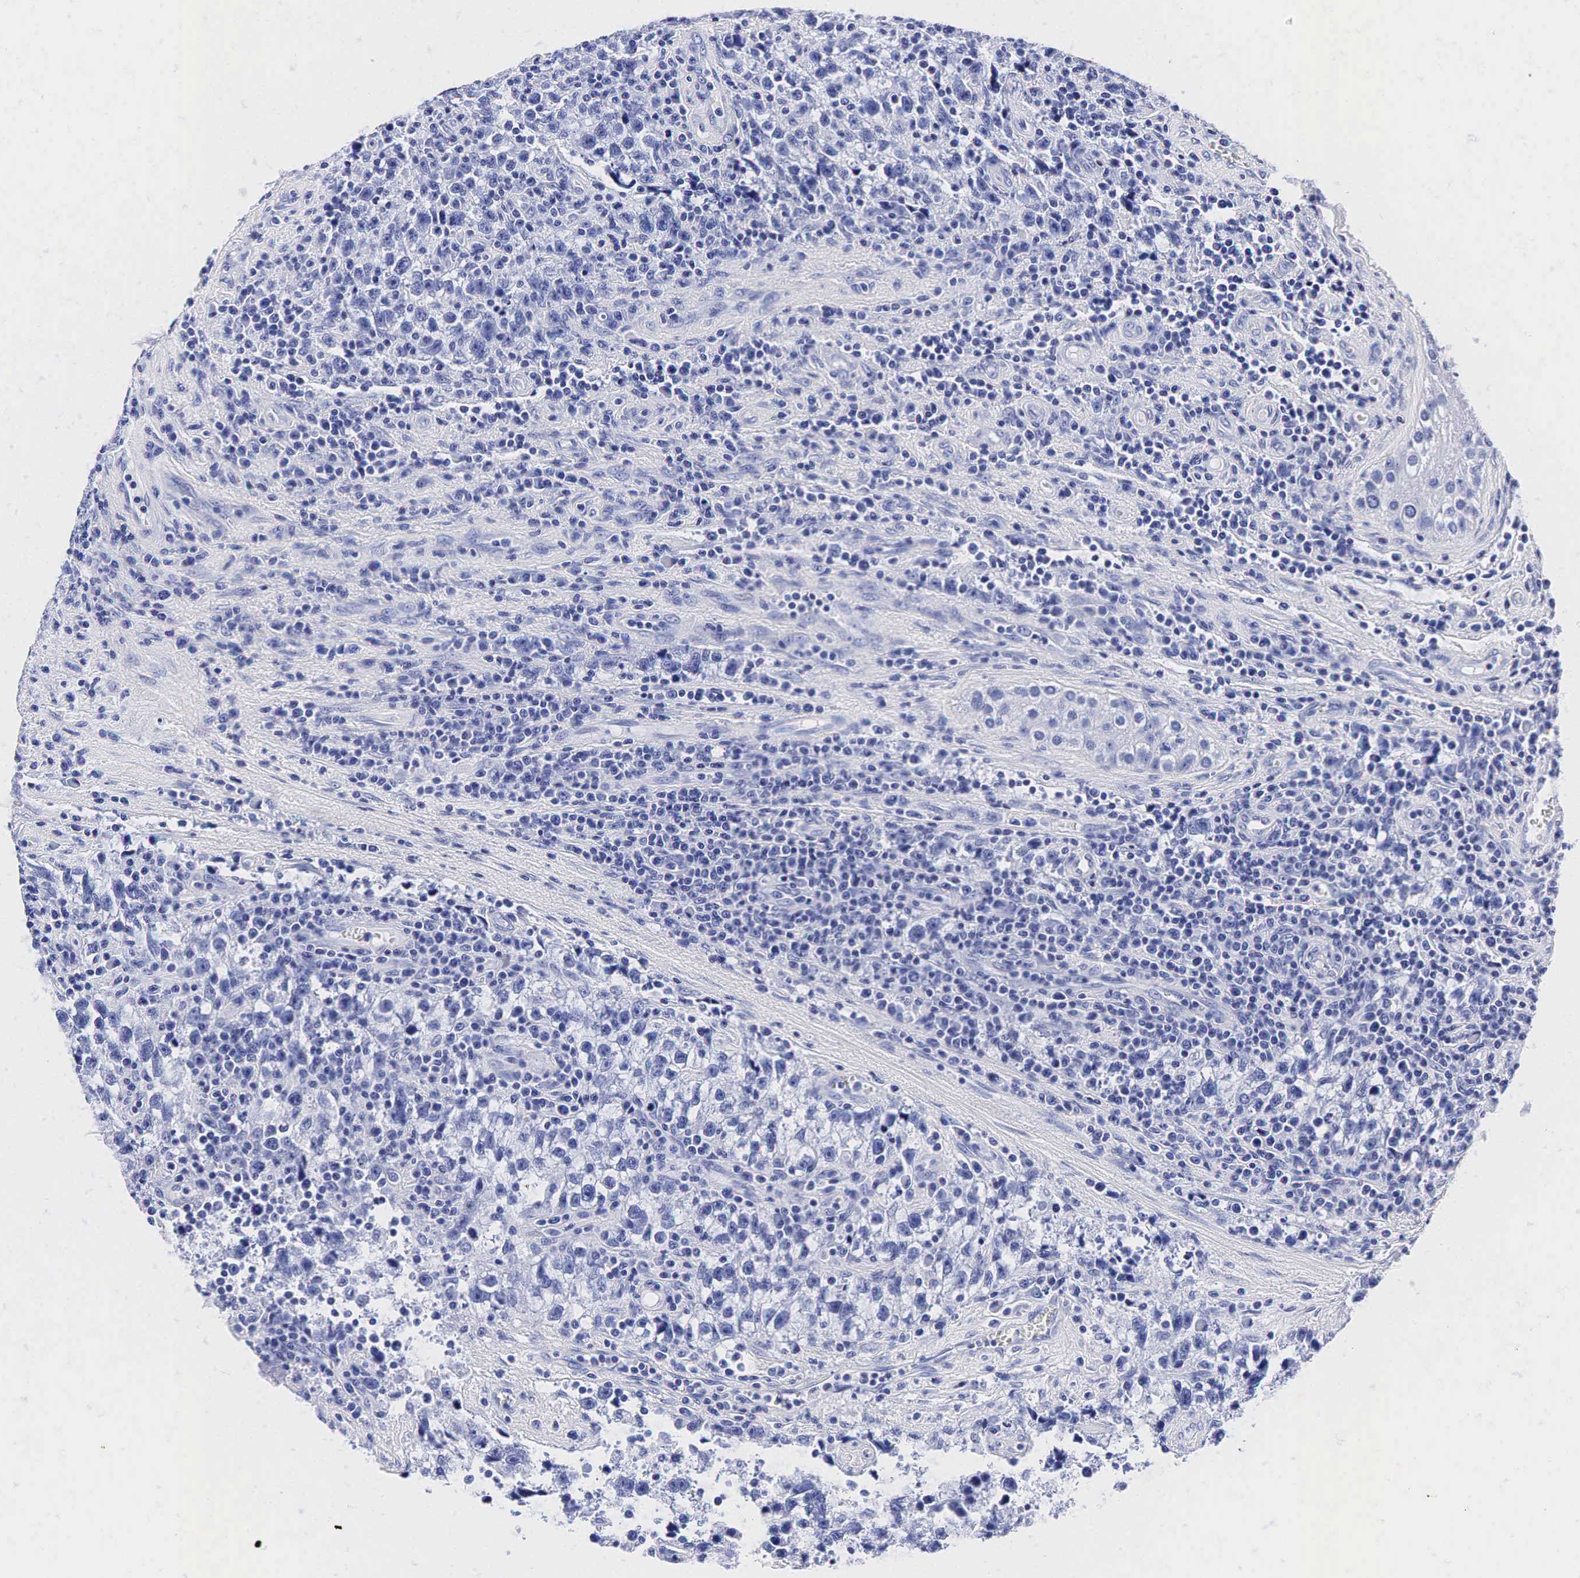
{"staining": {"intensity": "negative", "quantity": "none", "location": "none"}, "tissue": "testis cancer", "cell_type": "Tumor cells", "image_type": "cancer", "snomed": [{"axis": "morphology", "description": "Seminoma, NOS"}, {"axis": "topography", "description": "Testis"}], "caption": "A micrograph of human testis cancer is negative for staining in tumor cells. (DAB (3,3'-diaminobenzidine) immunohistochemistry with hematoxylin counter stain).", "gene": "TG", "patient": {"sex": "male", "age": 38}}